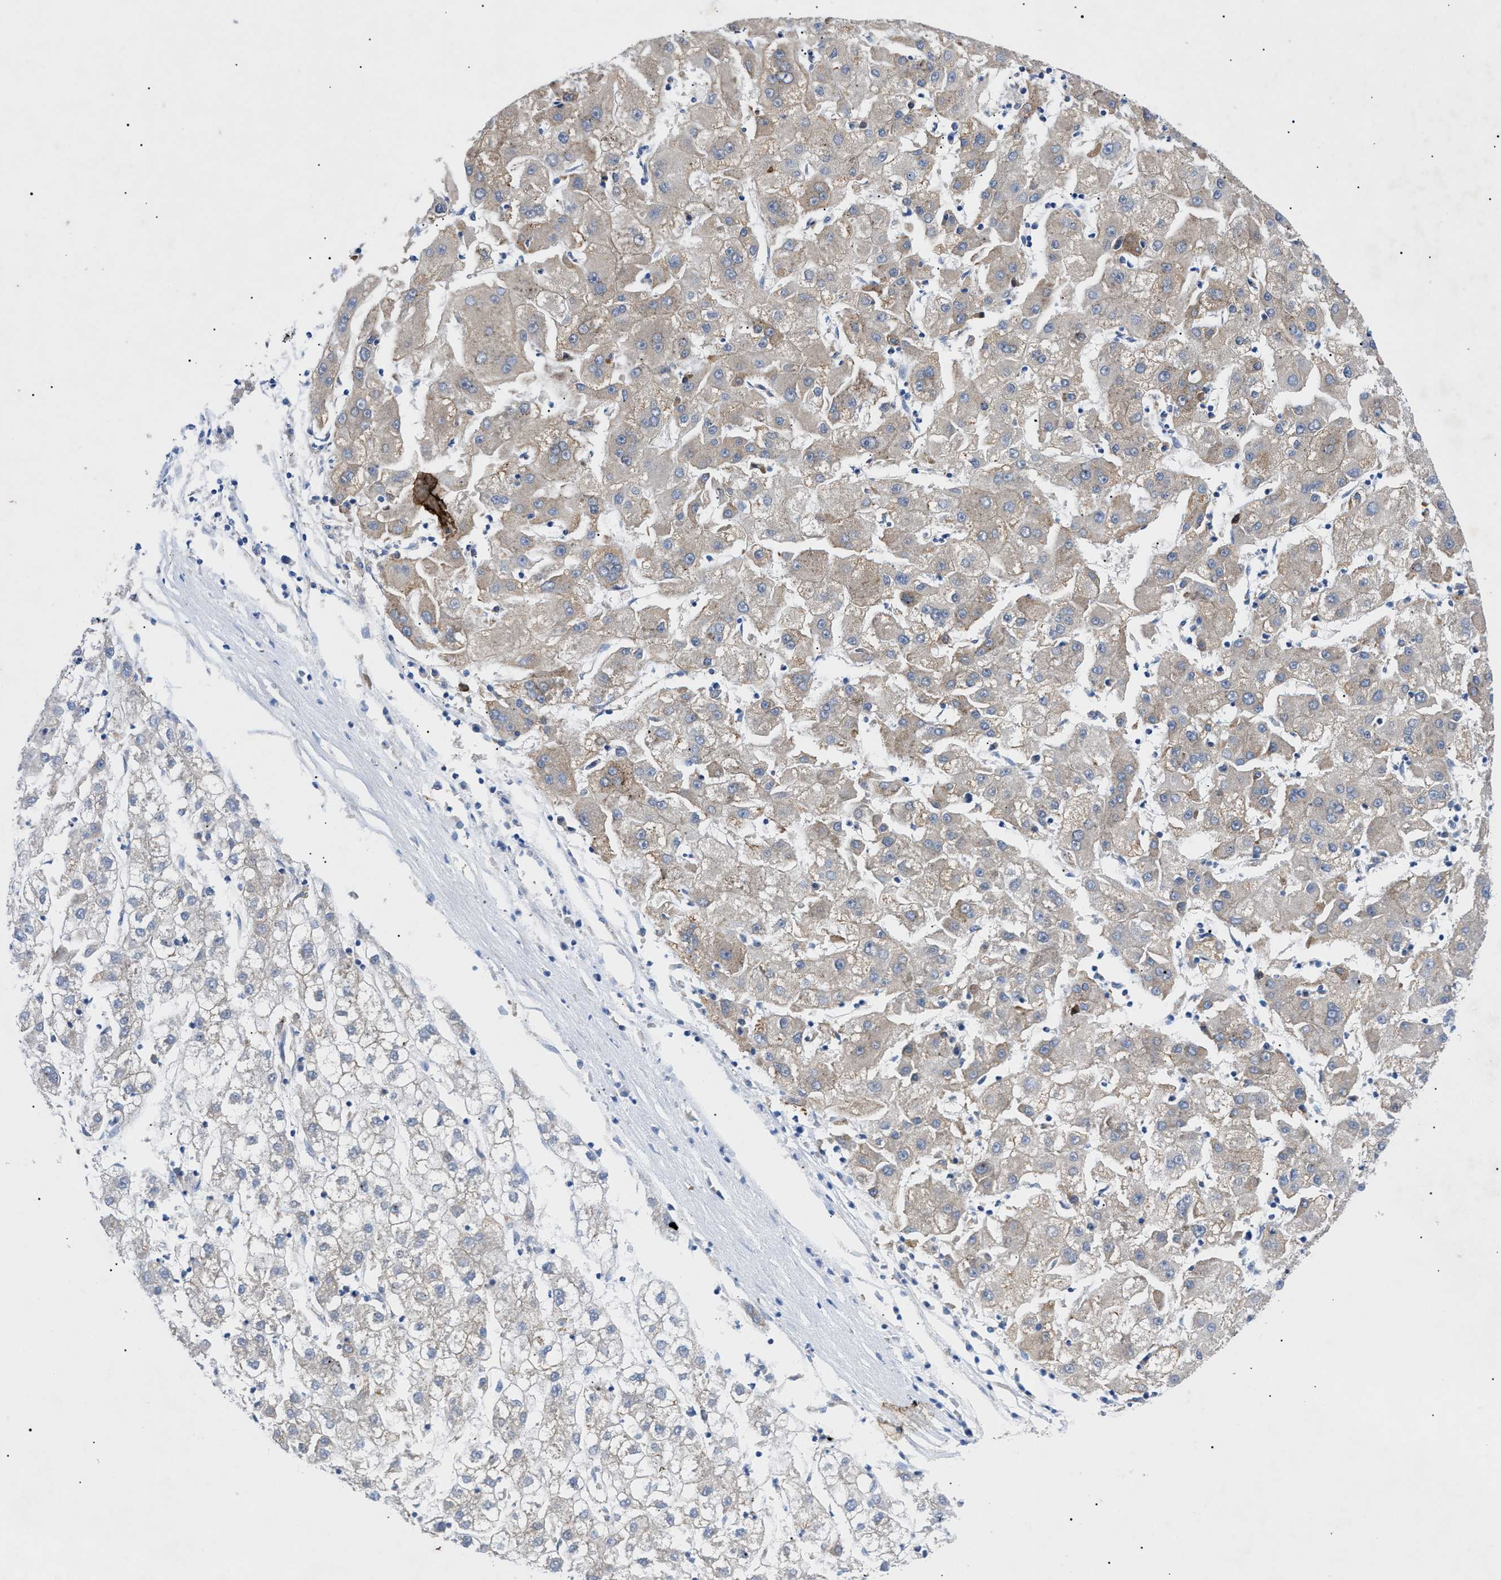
{"staining": {"intensity": "weak", "quantity": "<25%", "location": "cytoplasmic/membranous"}, "tissue": "liver cancer", "cell_type": "Tumor cells", "image_type": "cancer", "snomed": [{"axis": "morphology", "description": "Carcinoma, Hepatocellular, NOS"}, {"axis": "topography", "description": "Liver"}], "caption": "Tumor cells show no significant positivity in liver hepatocellular carcinoma.", "gene": "HSPB8", "patient": {"sex": "male", "age": 72}}